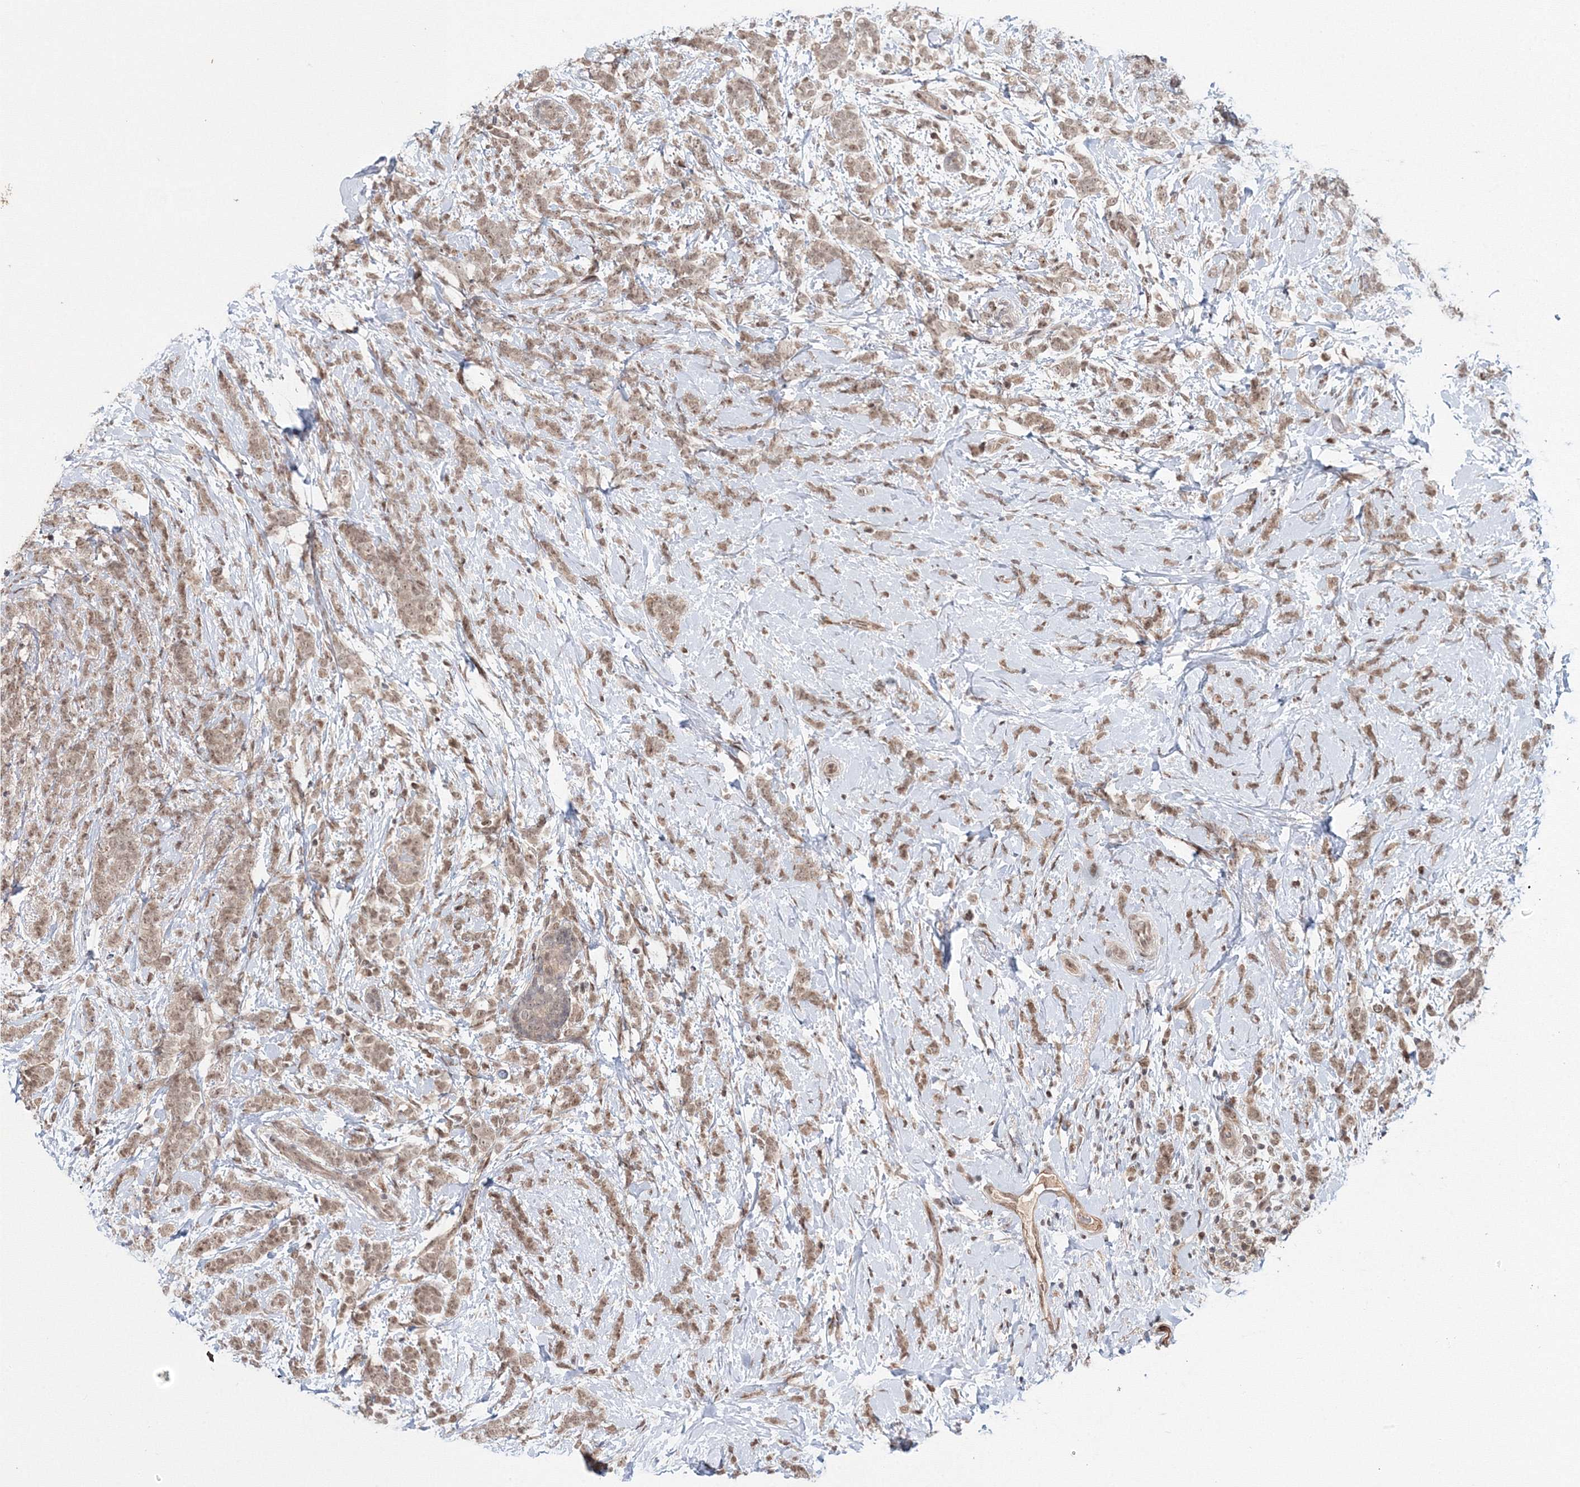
{"staining": {"intensity": "weak", "quantity": ">75%", "location": "nuclear"}, "tissue": "breast cancer", "cell_type": "Tumor cells", "image_type": "cancer", "snomed": [{"axis": "morphology", "description": "Lobular carcinoma"}, {"axis": "topography", "description": "Breast"}], "caption": "Immunohistochemistry (IHC) of human breast cancer (lobular carcinoma) displays low levels of weak nuclear positivity in about >75% of tumor cells.", "gene": "NOA1", "patient": {"sex": "female", "age": 58}}